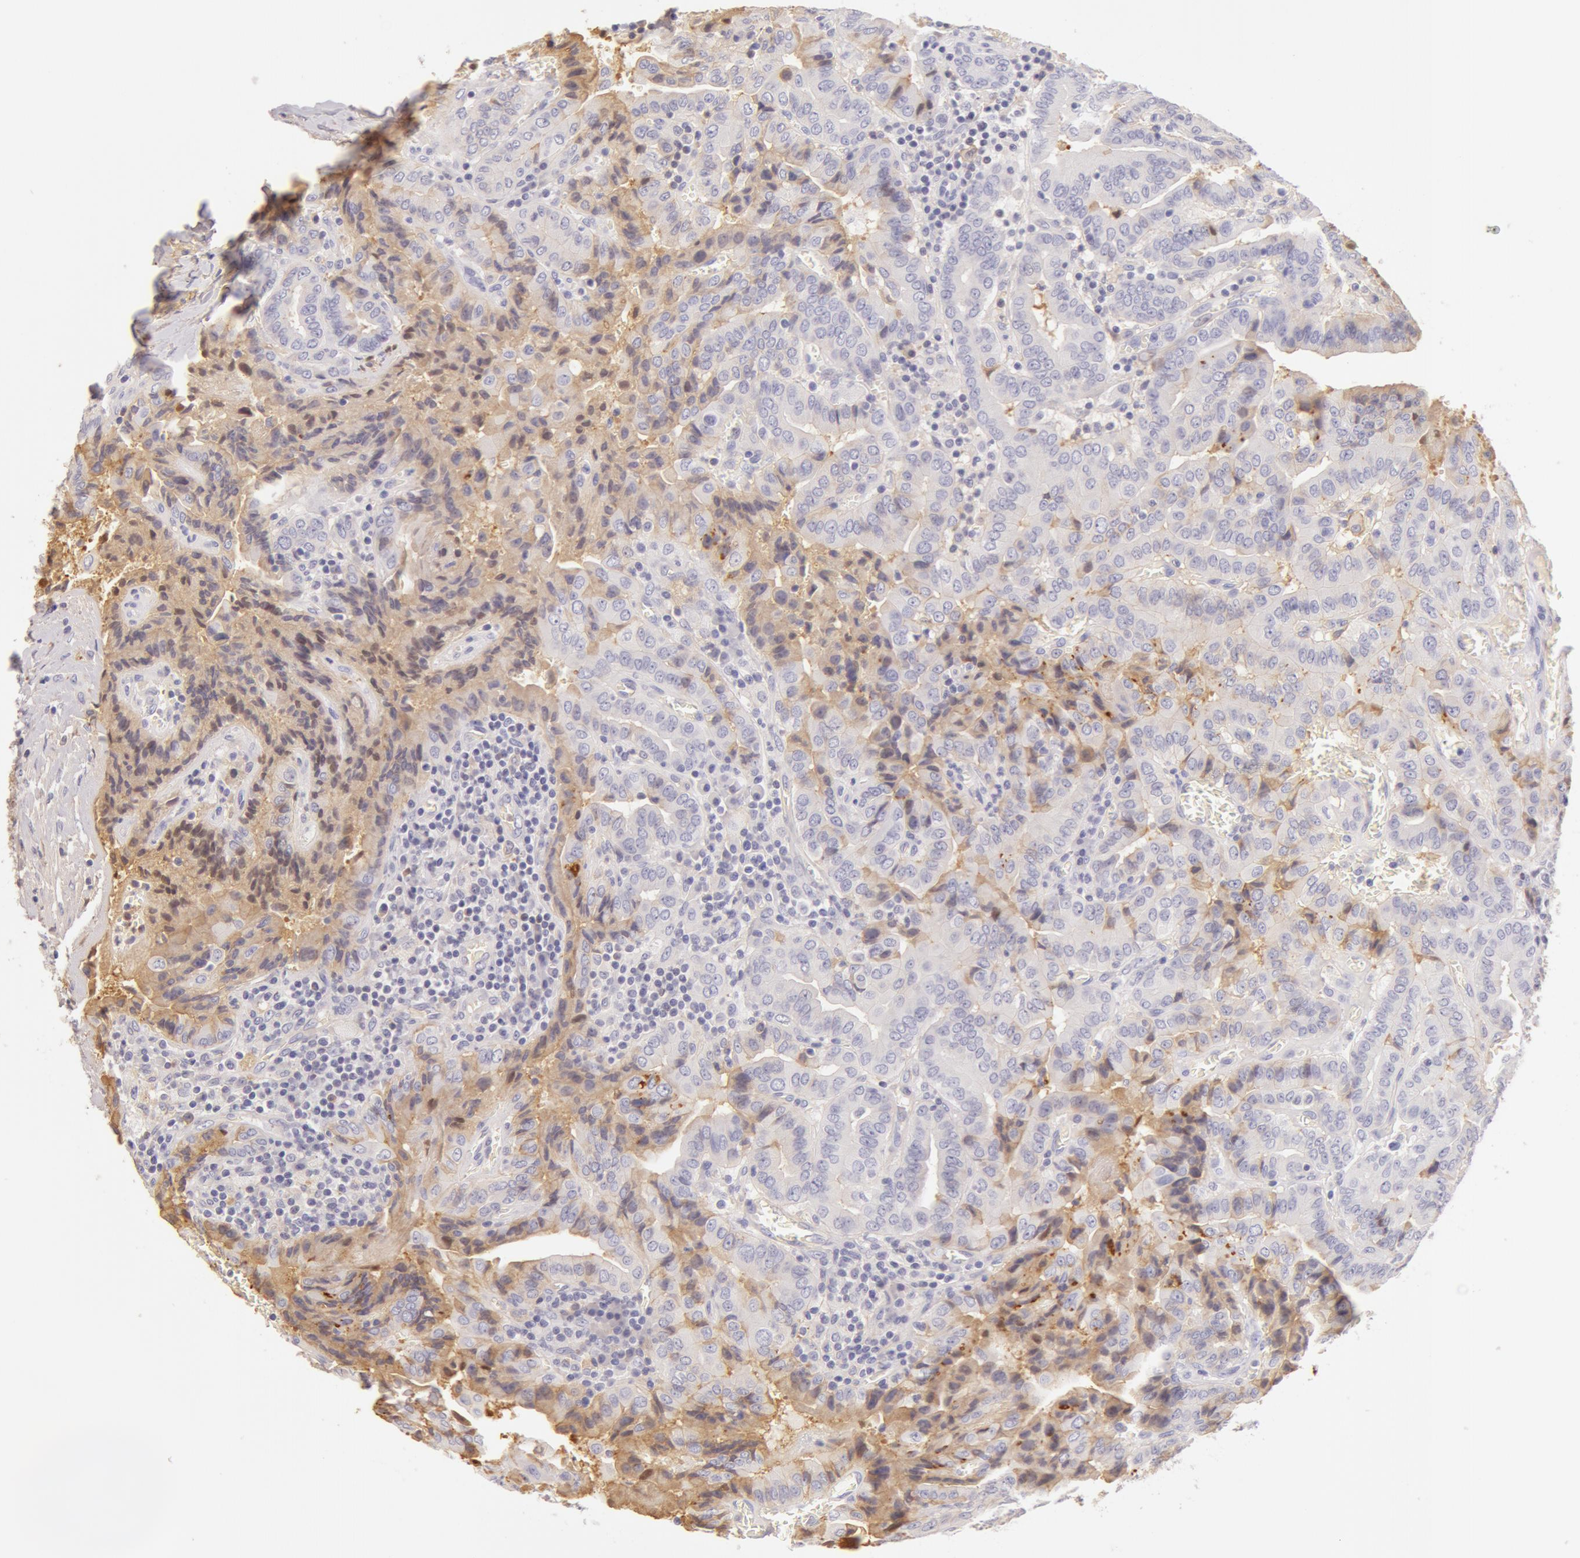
{"staining": {"intensity": "weak", "quantity": "<25%", "location": "cytoplasmic/membranous"}, "tissue": "thyroid cancer", "cell_type": "Tumor cells", "image_type": "cancer", "snomed": [{"axis": "morphology", "description": "Papillary adenocarcinoma, NOS"}, {"axis": "topography", "description": "Thyroid gland"}], "caption": "Photomicrograph shows no protein positivity in tumor cells of thyroid cancer tissue.", "gene": "AHSG", "patient": {"sex": "female", "age": 71}}